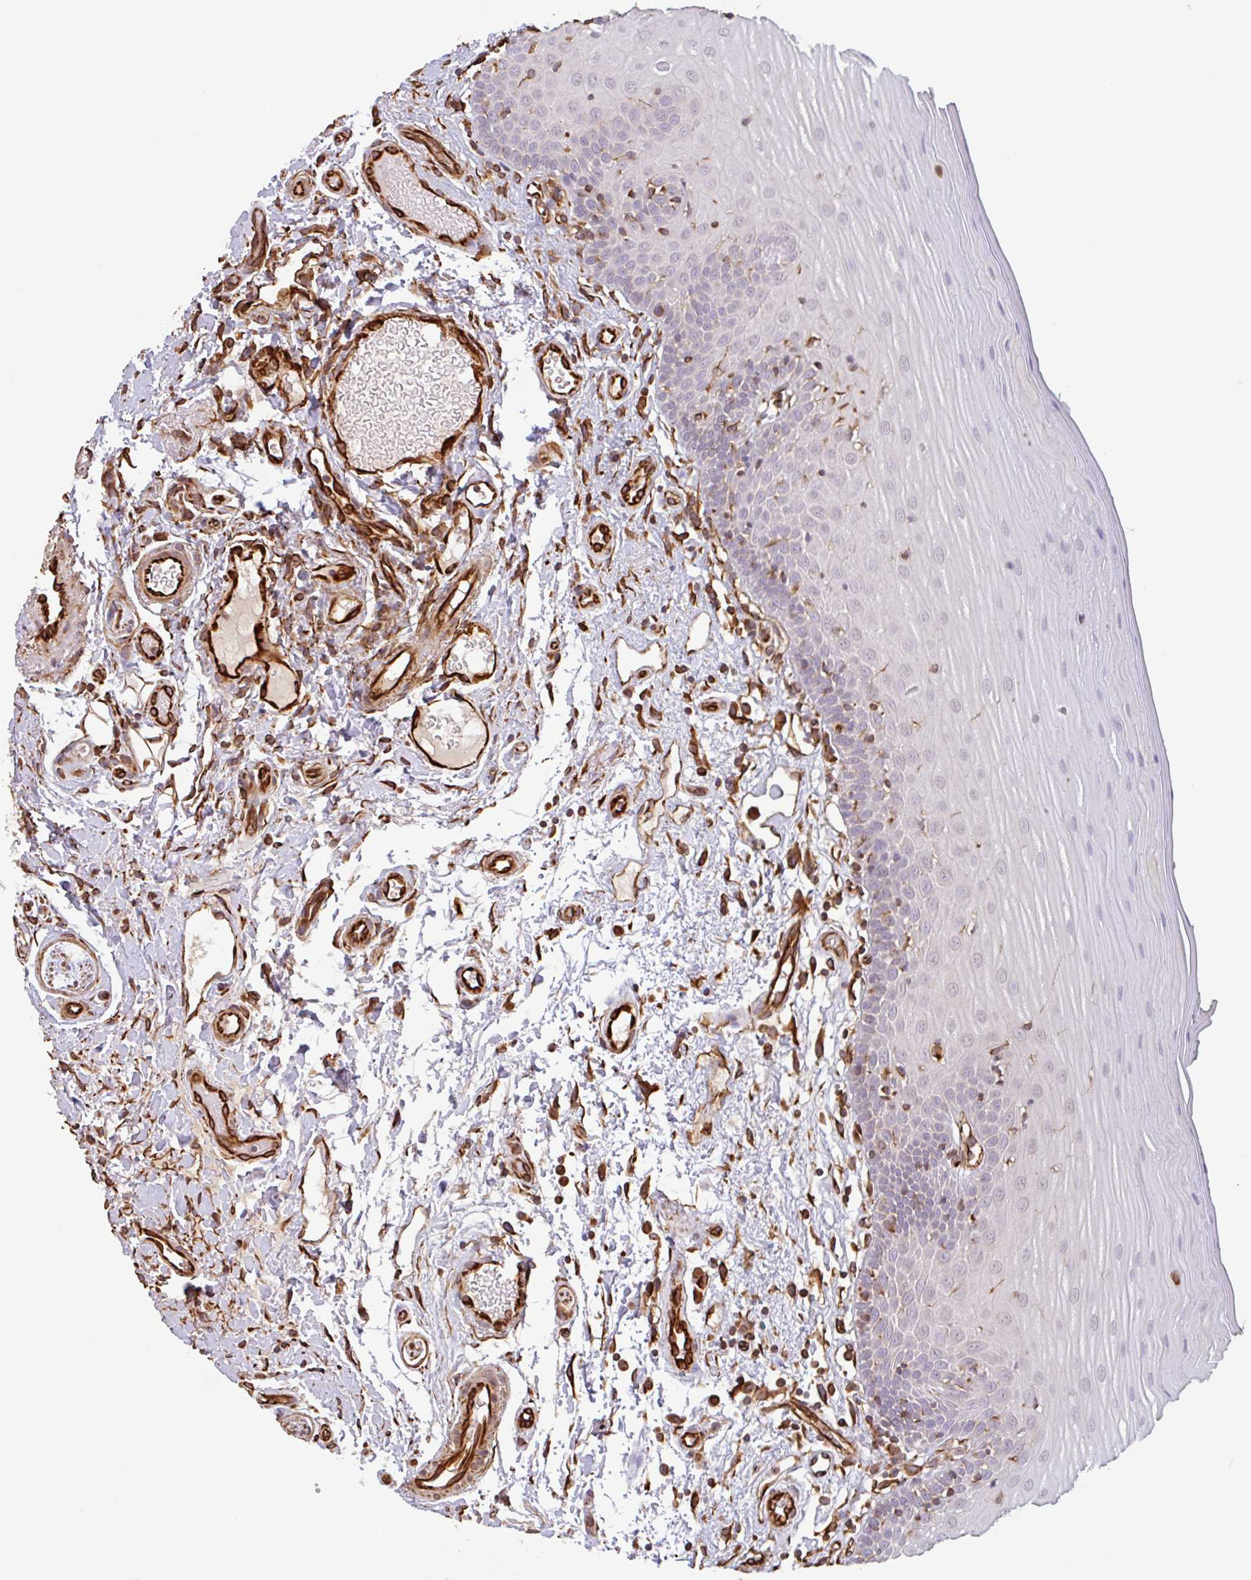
{"staining": {"intensity": "negative", "quantity": "none", "location": "none"}, "tissue": "oral mucosa", "cell_type": "Squamous epithelial cells", "image_type": "normal", "snomed": [{"axis": "morphology", "description": "Normal tissue, NOS"}, {"axis": "topography", "description": "Oral tissue"}, {"axis": "topography", "description": "Tounge, NOS"}, {"axis": "topography", "description": "Head-Neck"}], "caption": "Oral mucosa was stained to show a protein in brown. There is no significant positivity in squamous epithelial cells. Nuclei are stained in blue.", "gene": "ZNF790", "patient": {"sex": "female", "age": 84}}